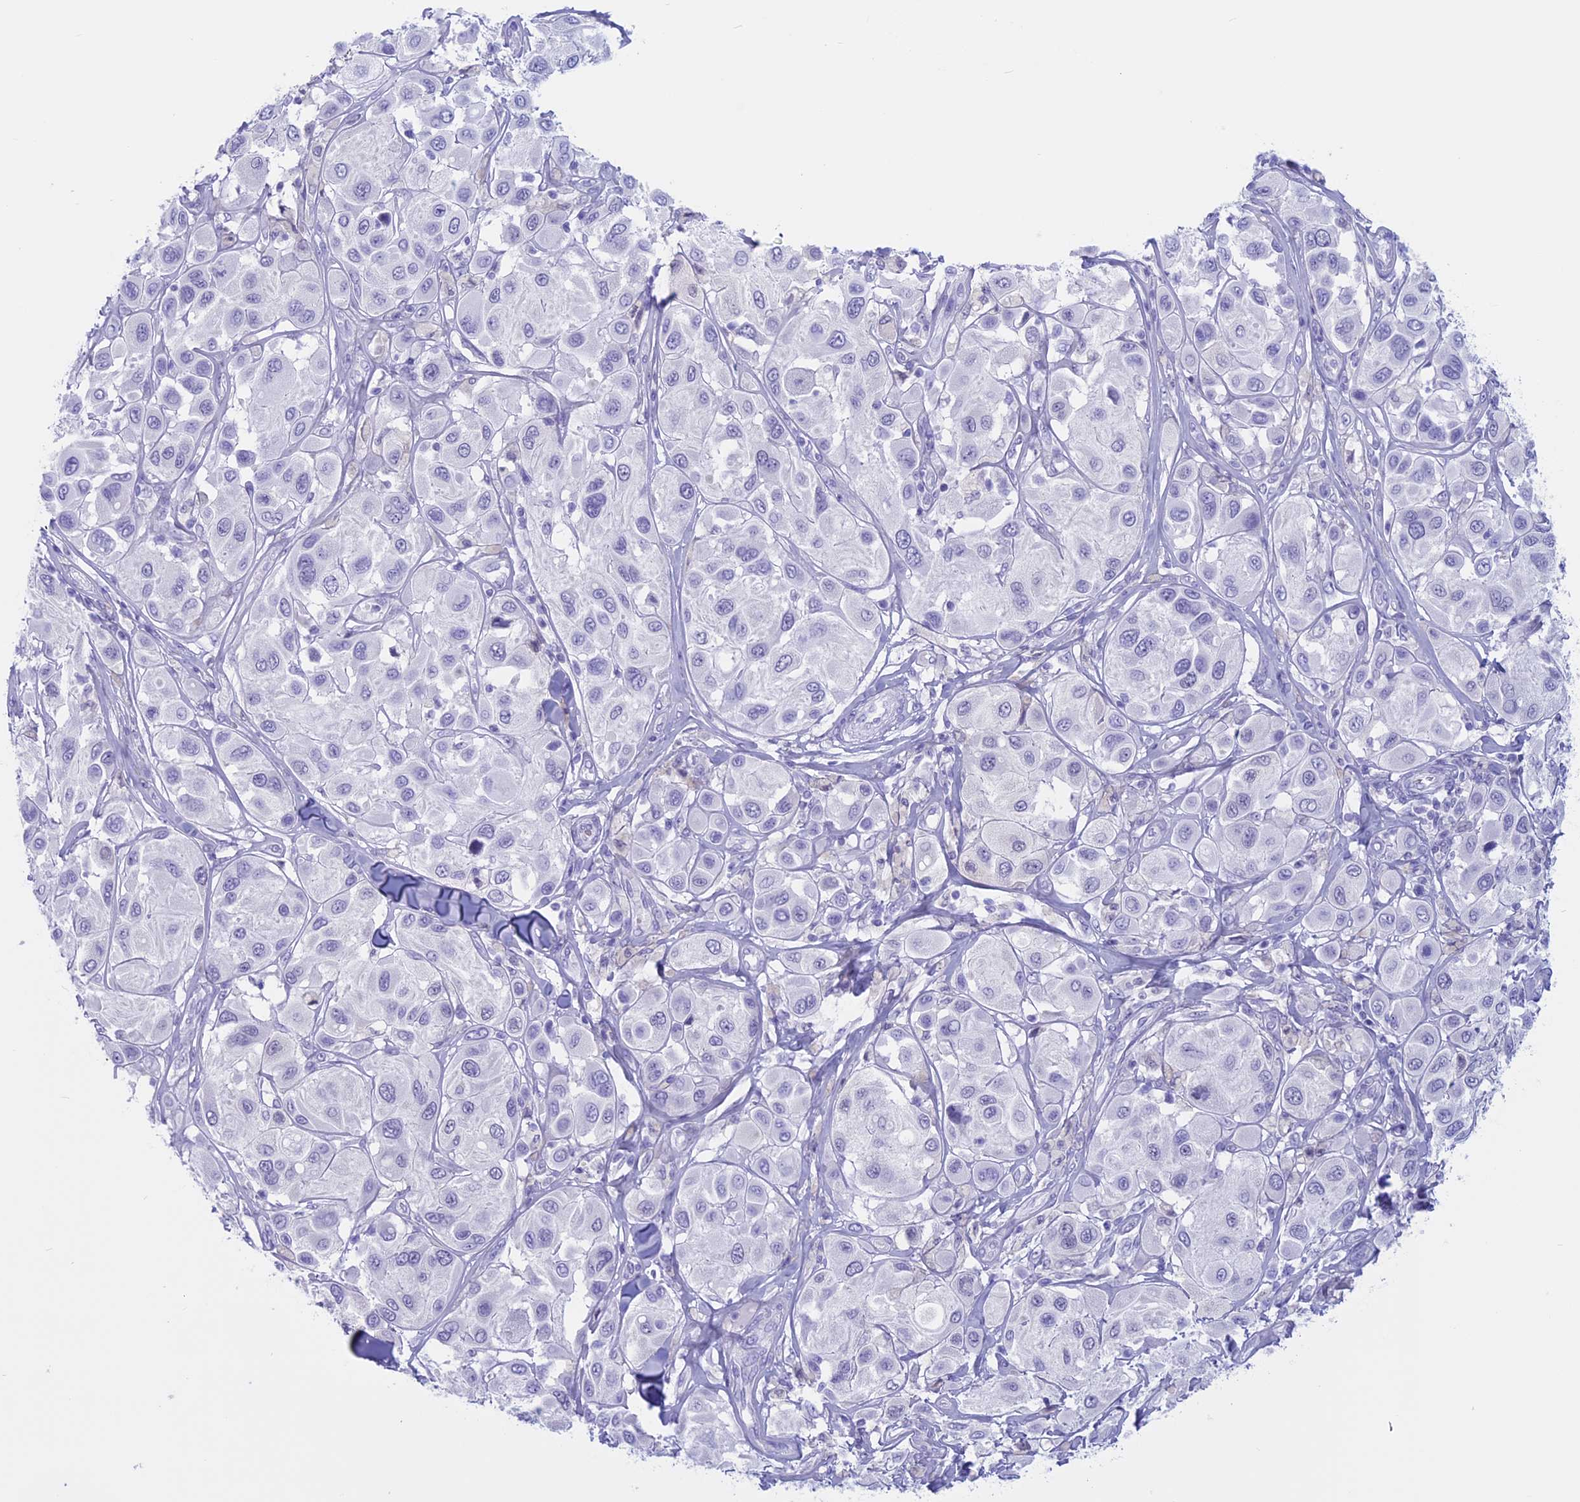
{"staining": {"intensity": "negative", "quantity": "none", "location": "none"}, "tissue": "melanoma", "cell_type": "Tumor cells", "image_type": "cancer", "snomed": [{"axis": "morphology", "description": "Malignant melanoma, Metastatic site"}, {"axis": "topography", "description": "Skin"}], "caption": "A micrograph of melanoma stained for a protein displays no brown staining in tumor cells.", "gene": "RP1", "patient": {"sex": "male", "age": 41}}